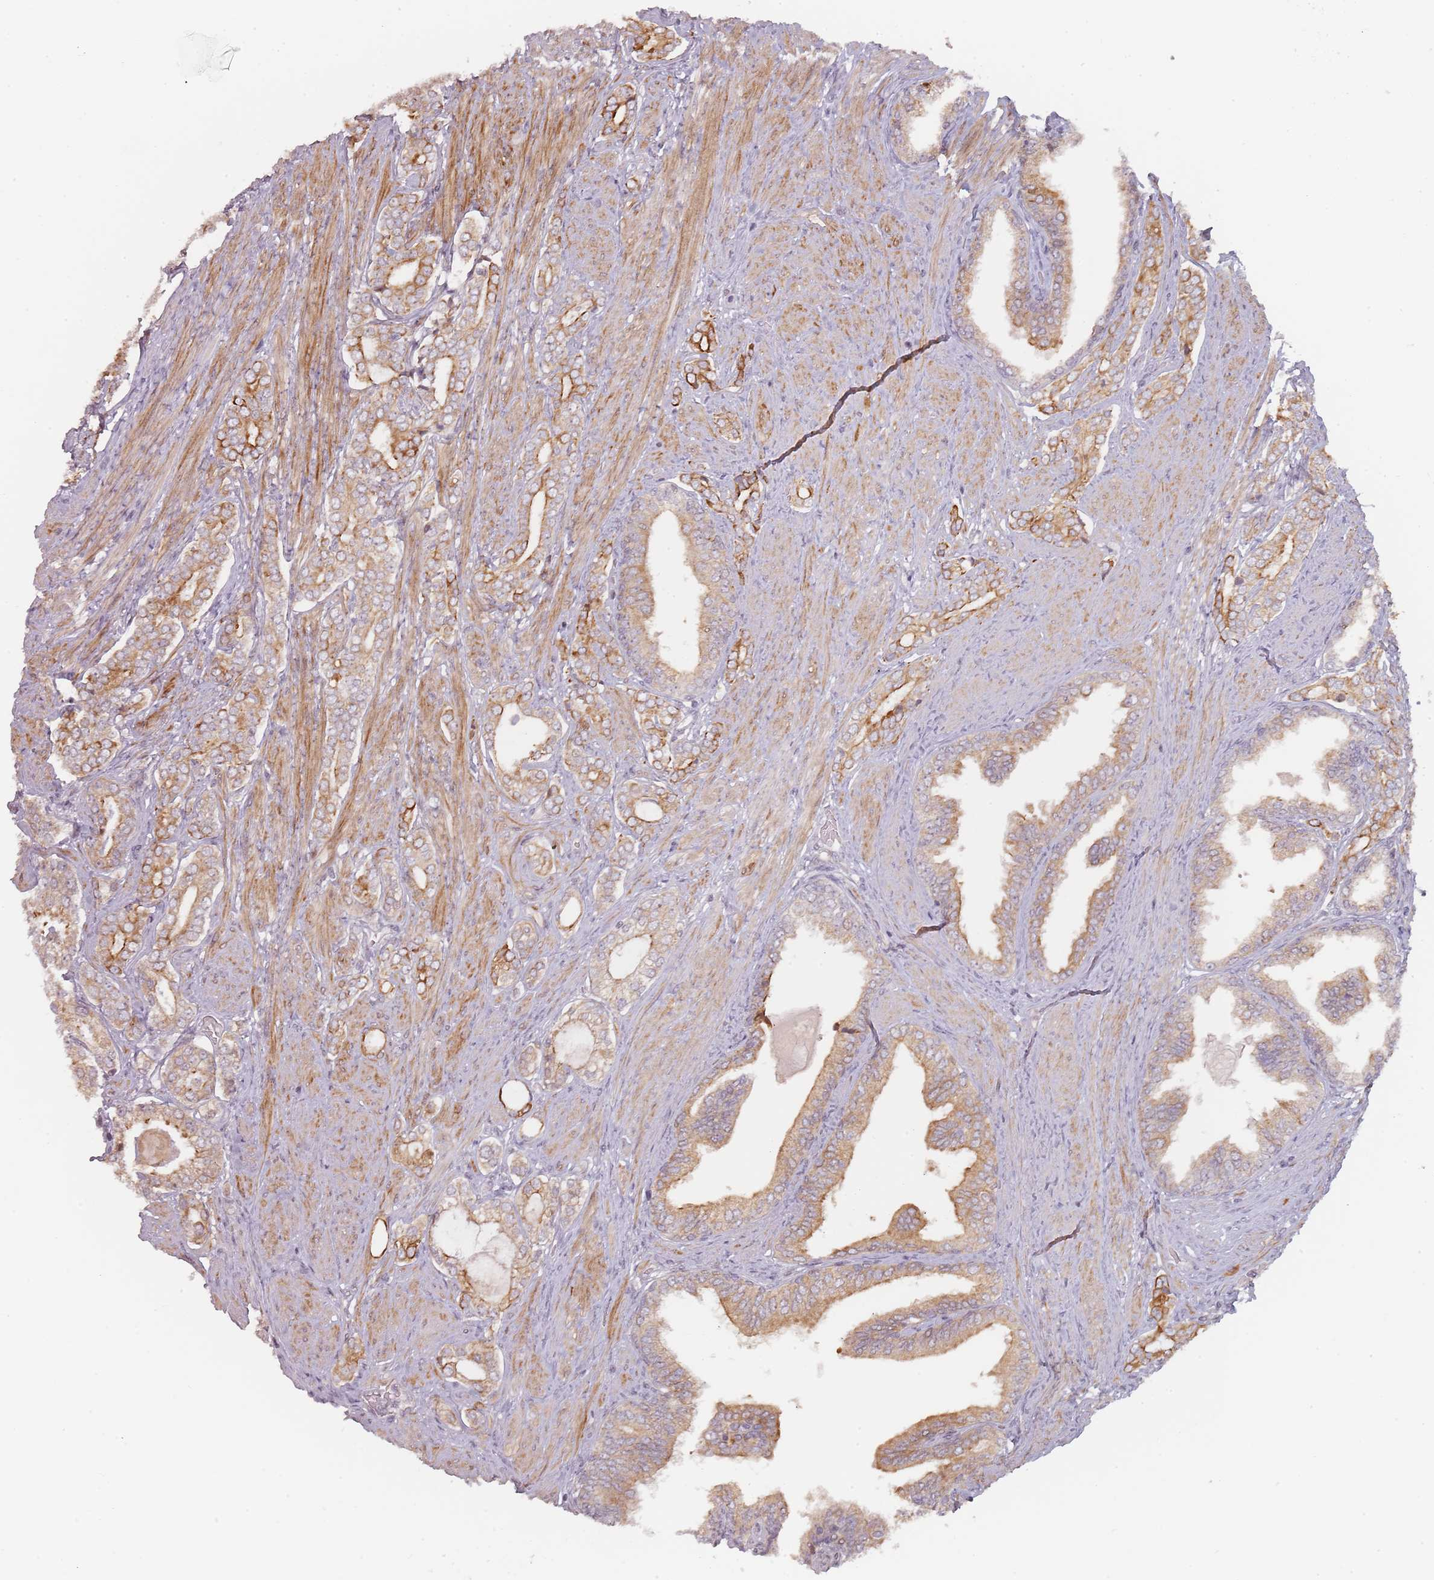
{"staining": {"intensity": "moderate", "quantity": "<25%", "location": "cytoplasmic/membranous"}, "tissue": "prostate cancer", "cell_type": "Tumor cells", "image_type": "cancer", "snomed": [{"axis": "morphology", "description": "Adenocarcinoma, High grade"}, {"axis": "topography", "description": "Prostate"}], "caption": "Immunohistochemical staining of prostate cancer (high-grade adenocarcinoma) reveals moderate cytoplasmic/membranous protein expression in about <25% of tumor cells.", "gene": "RPS6KA2", "patient": {"sex": "male", "age": 71}}